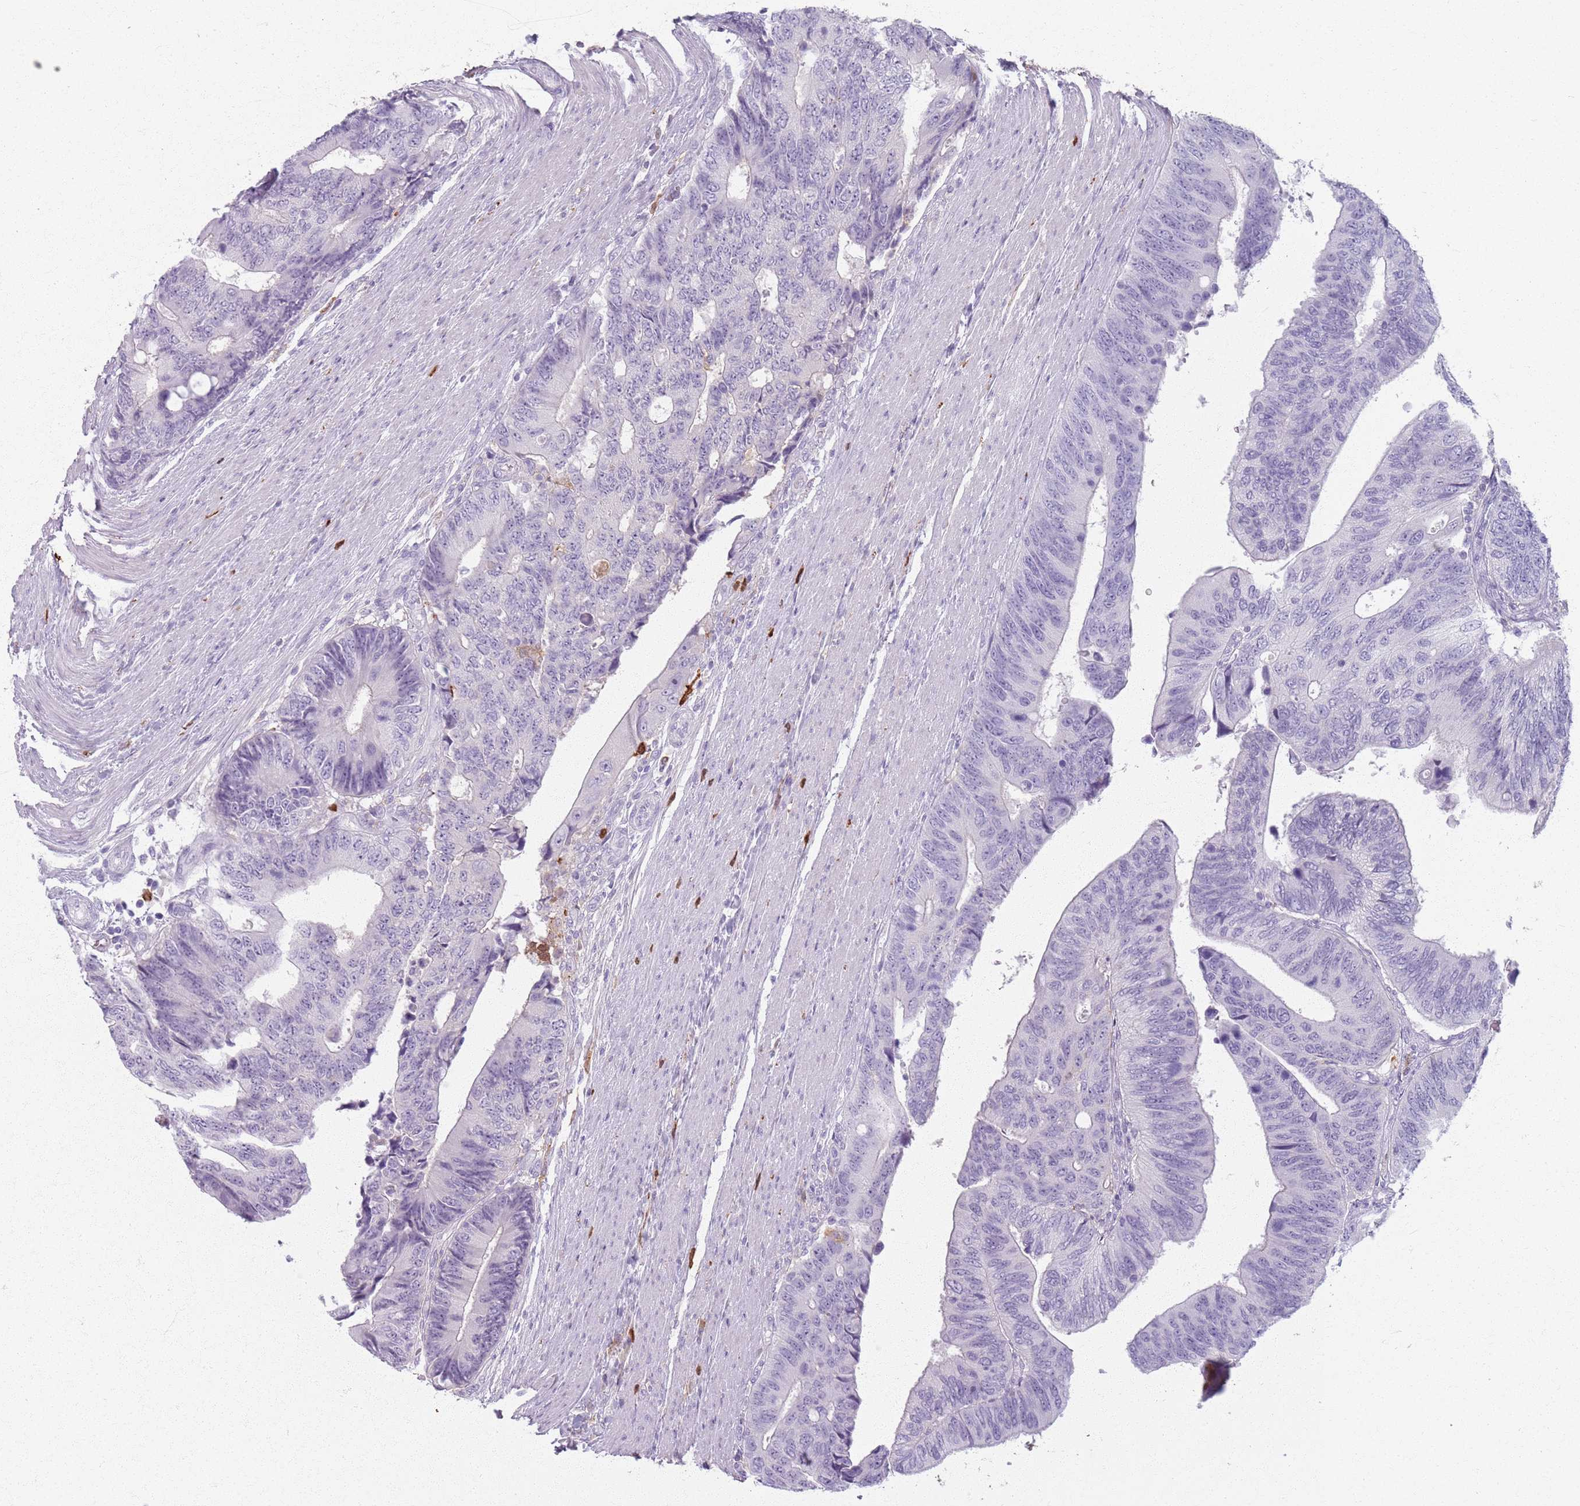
{"staining": {"intensity": "negative", "quantity": "none", "location": "none"}, "tissue": "colorectal cancer", "cell_type": "Tumor cells", "image_type": "cancer", "snomed": [{"axis": "morphology", "description": "Adenocarcinoma, NOS"}, {"axis": "topography", "description": "Colon"}], "caption": "The image reveals no significant positivity in tumor cells of colorectal cancer (adenocarcinoma).", "gene": "GDPGP1", "patient": {"sex": "male", "age": 87}}